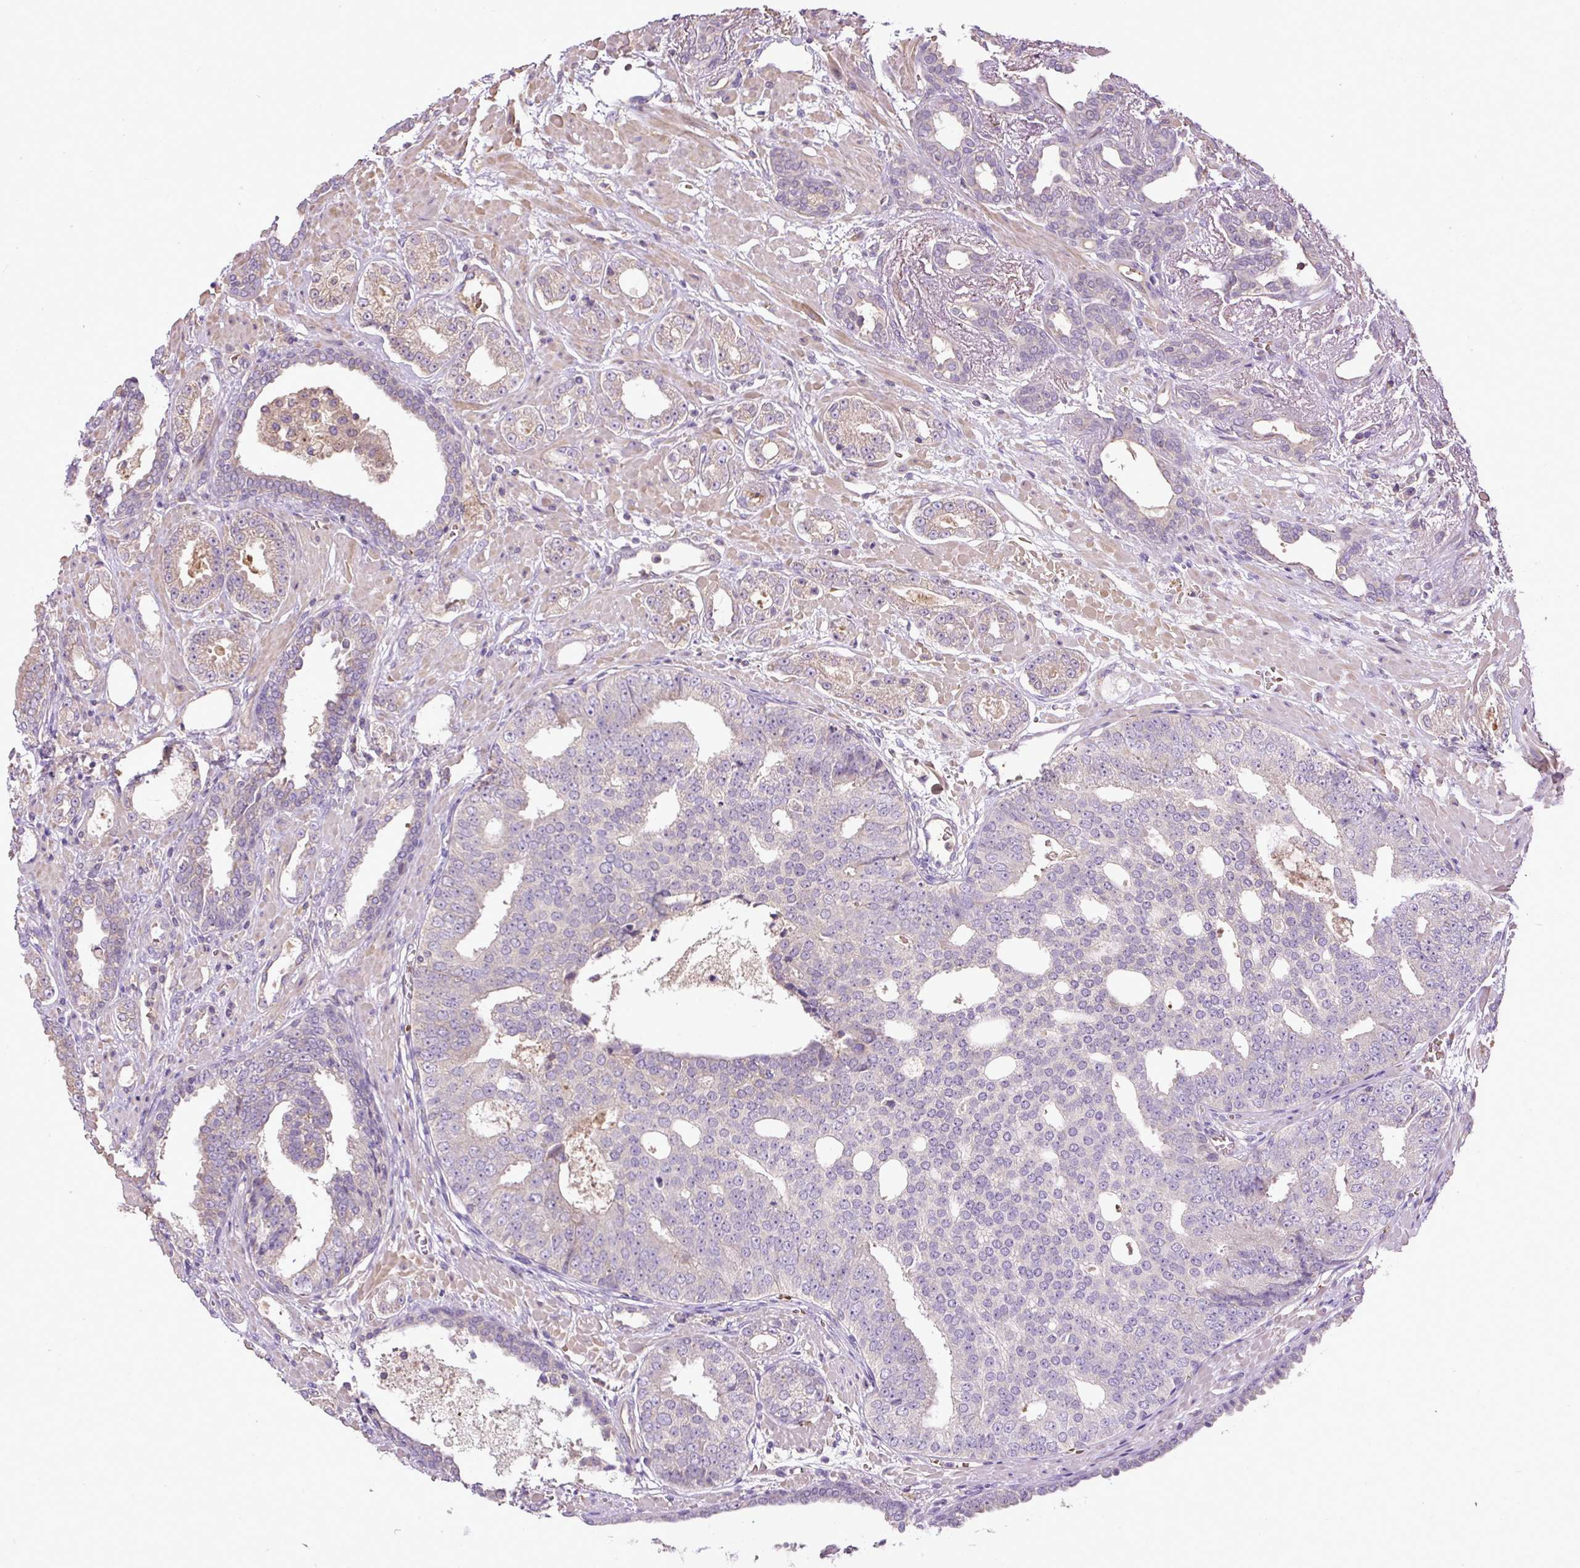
{"staining": {"intensity": "negative", "quantity": "none", "location": "none"}, "tissue": "prostate cancer", "cell_type": "Tumor cells", "image_type": "cancer", "snomed": [{"axis": "morphology", "description": "Adenocarcinoma, High grade"}, {"axis": "topography", "description": "Prostate"}], "caption": "Immunohistochemical staining of prostate cancer displays no significant expression in tumor cells.", "gene": "CXCL13", "patient": {"sex": "male", "age": 71}}